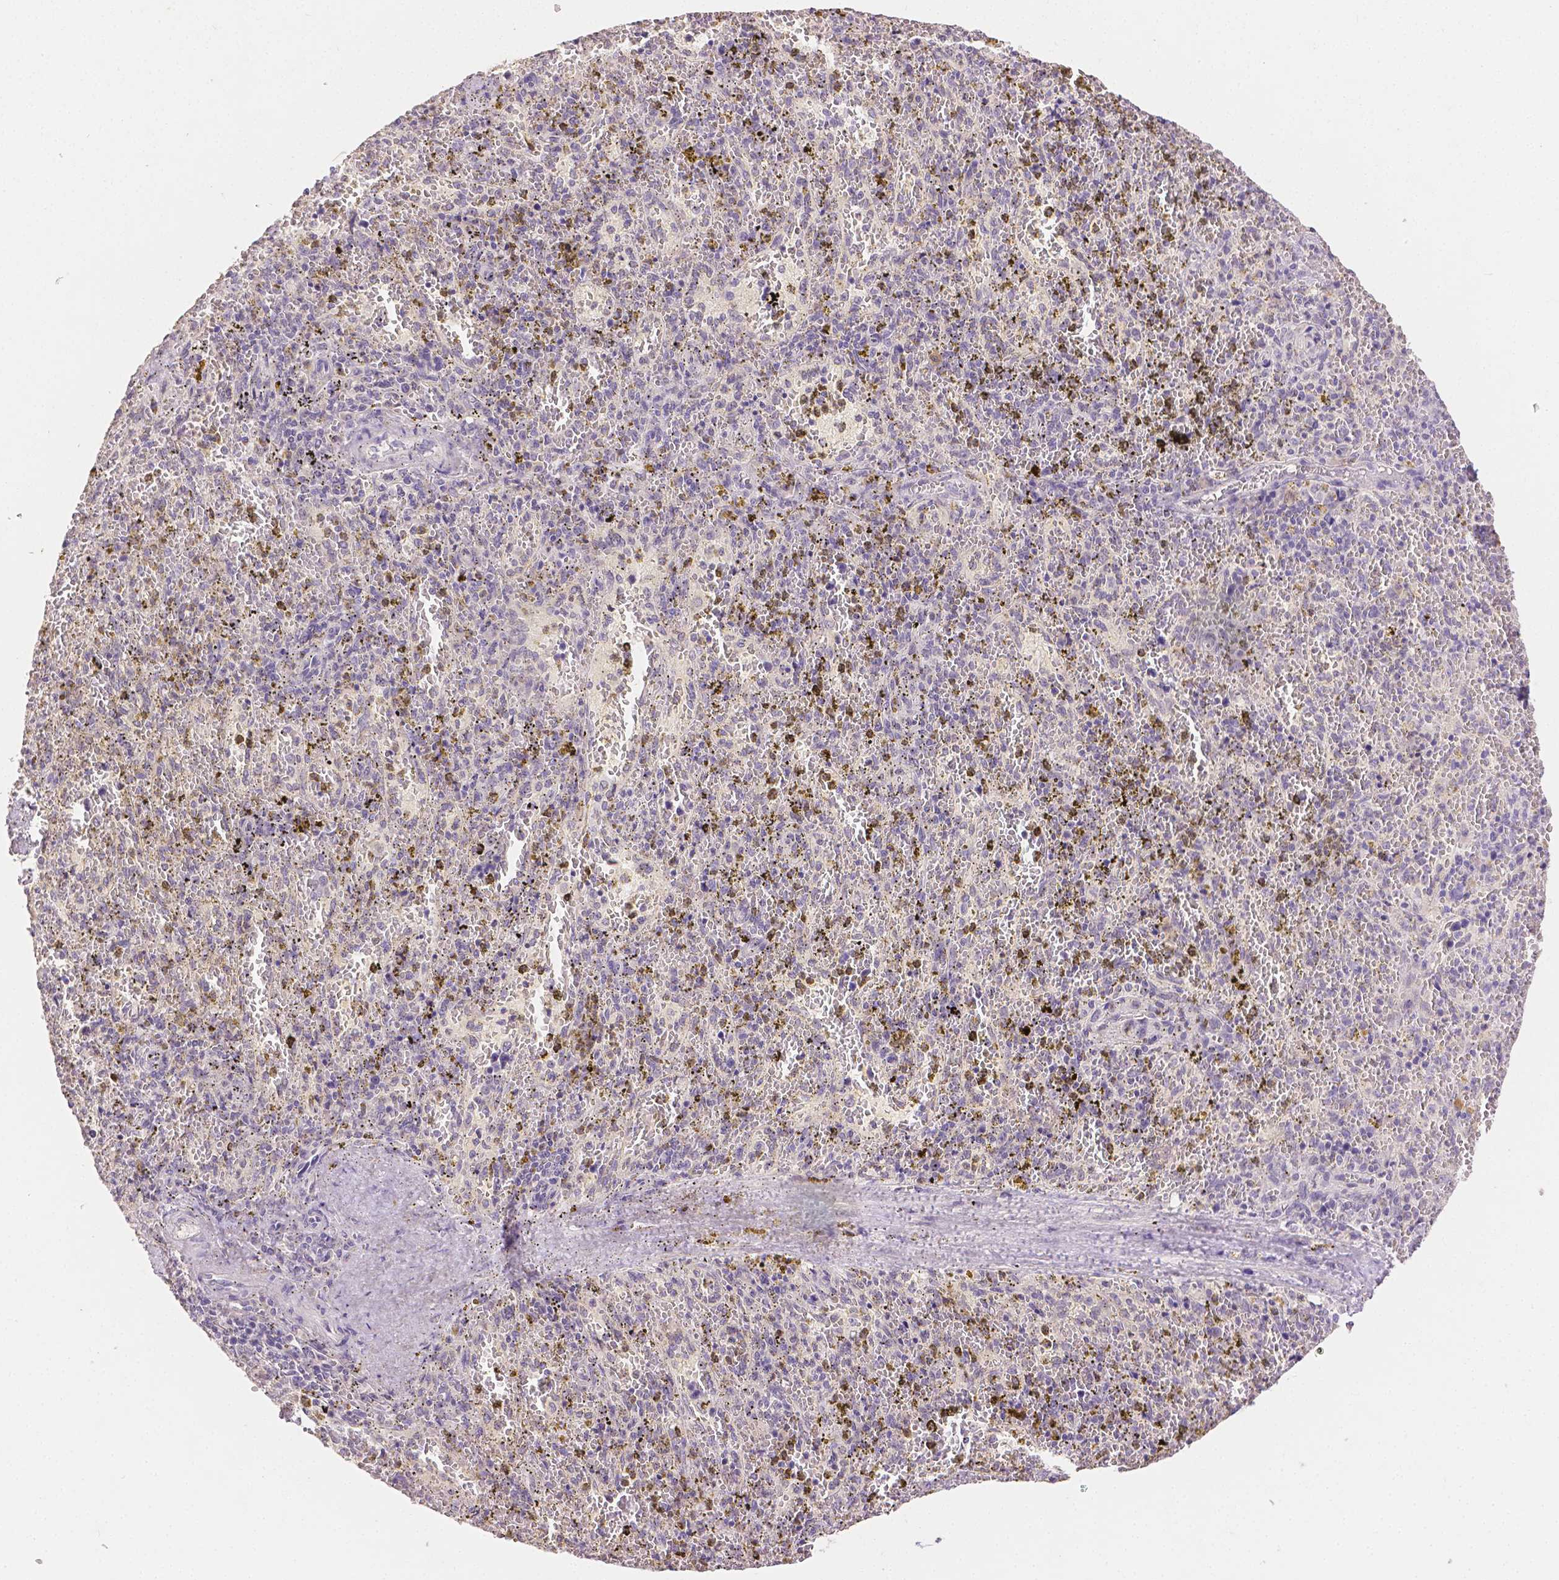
{"staining": {"intensity": "negative", "quantity": "none", "location": "none"}, "tissue": "spleen", "cell_type": "Cells in red pulp", "image_type": "normal", "snomed": [{"axis": "morphology", "description": "Normal tissue, NOS"}, {"axis": "topography", "description": "Spleen"}], "caption": "An image of human spleen is negative for staining in cells in red pulp. Brightfield microscopy of immunohistochemistry (IHC) stained with DAB (3,3'-diaminobenzidine) (brown) and hematoxylin (blue), captured at high magnification.", "gene": "TGM1", "patient": {"sex": "female", "age": 50}}